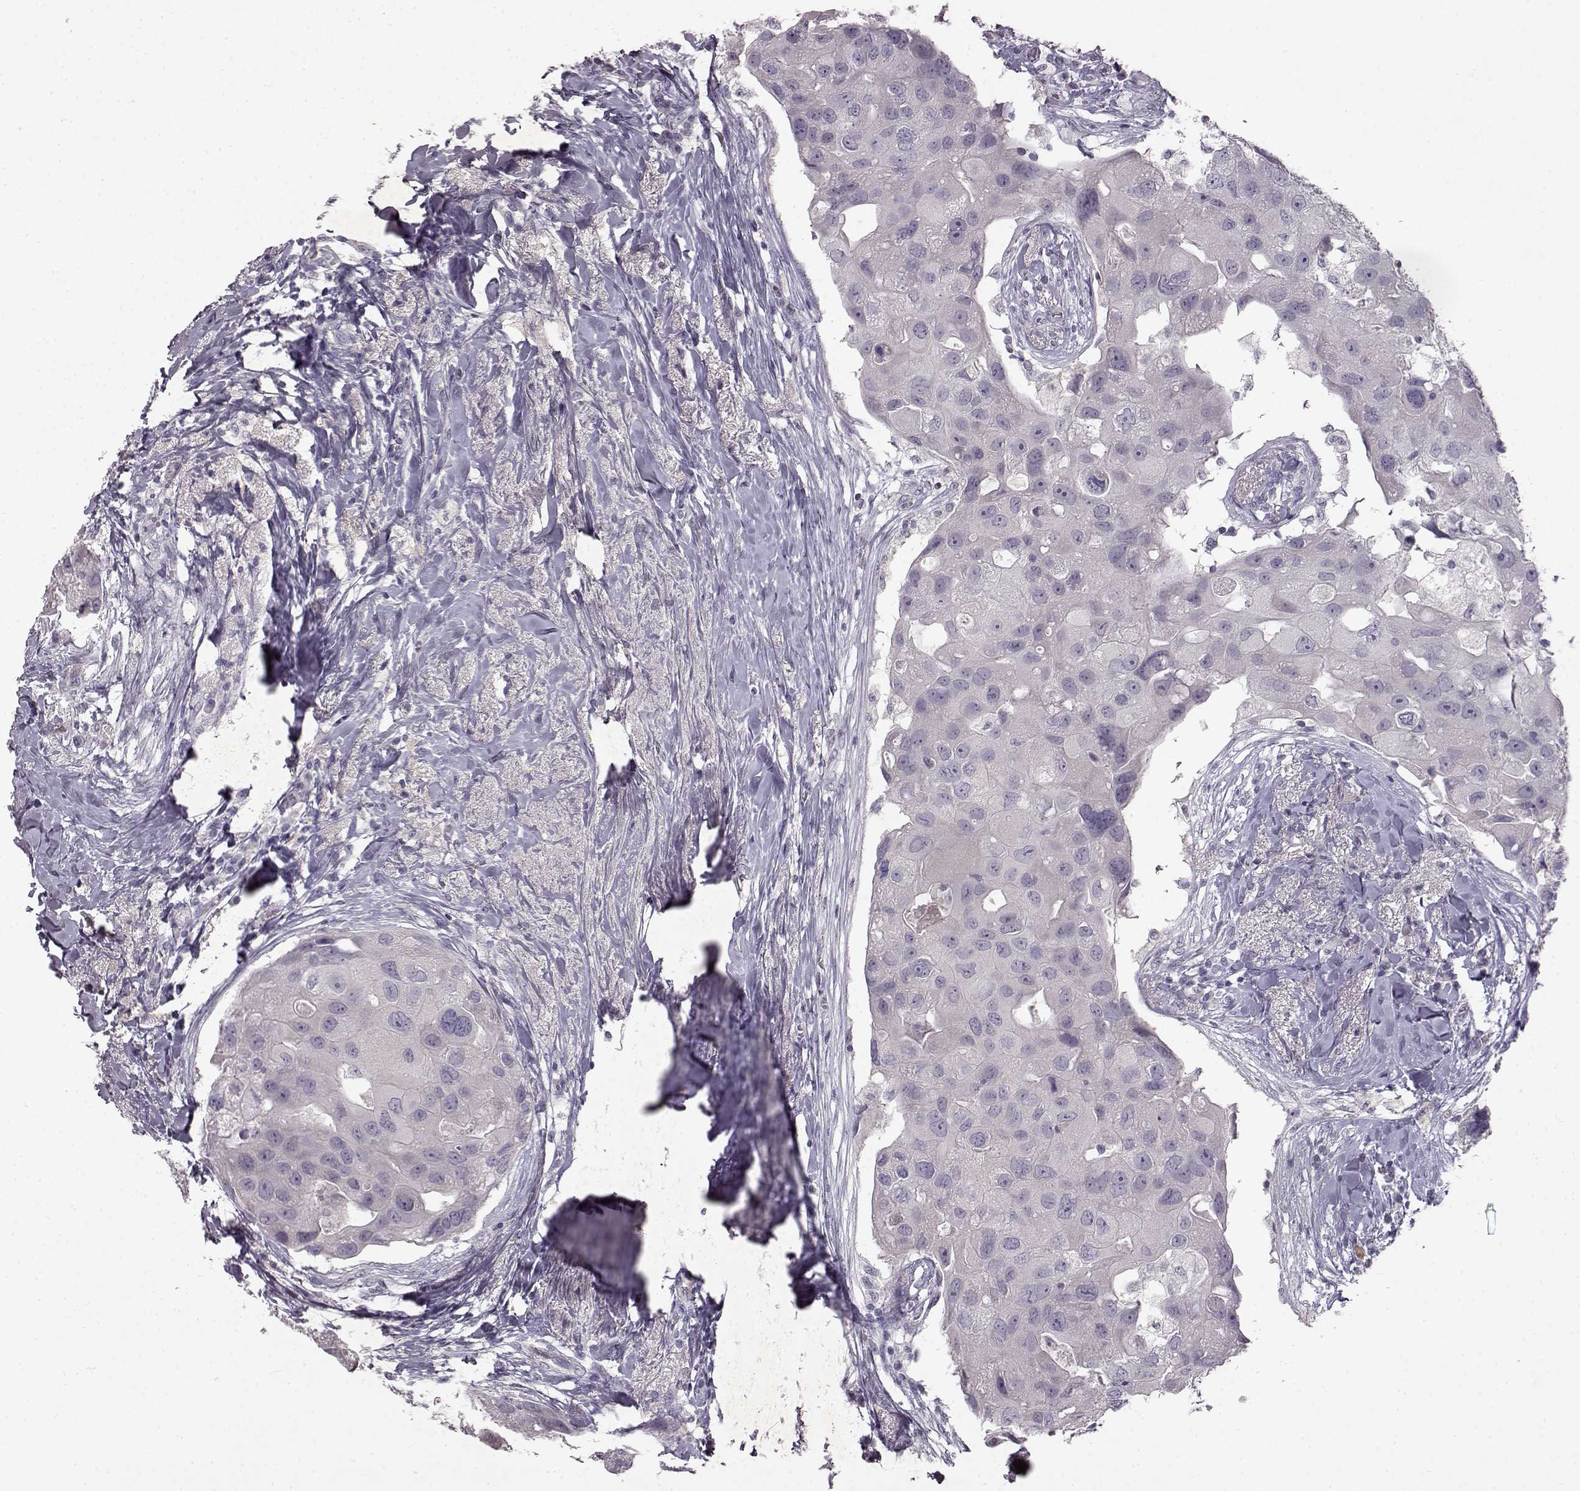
{"staining": {"intensity": "negative", "quantity": "none", "location": "none"}, "tissue": "breast cancer", "cell_type": "Tumor cells", "image_type": "cancer", "snomed": [{"axis": "morphology", "description": "Duct carcinoma"}, {"axis": "topography", "description": "Breast"}], "caption": "This histopathology image is of breast cancer stained with immunohistochemistry (IHC) to label a protein in brown with the nuclei are counter-stained blue. There is no expression in tumor cells.", "gene": "SPAG17", "patient": {"sex": "female", "age": 43}}